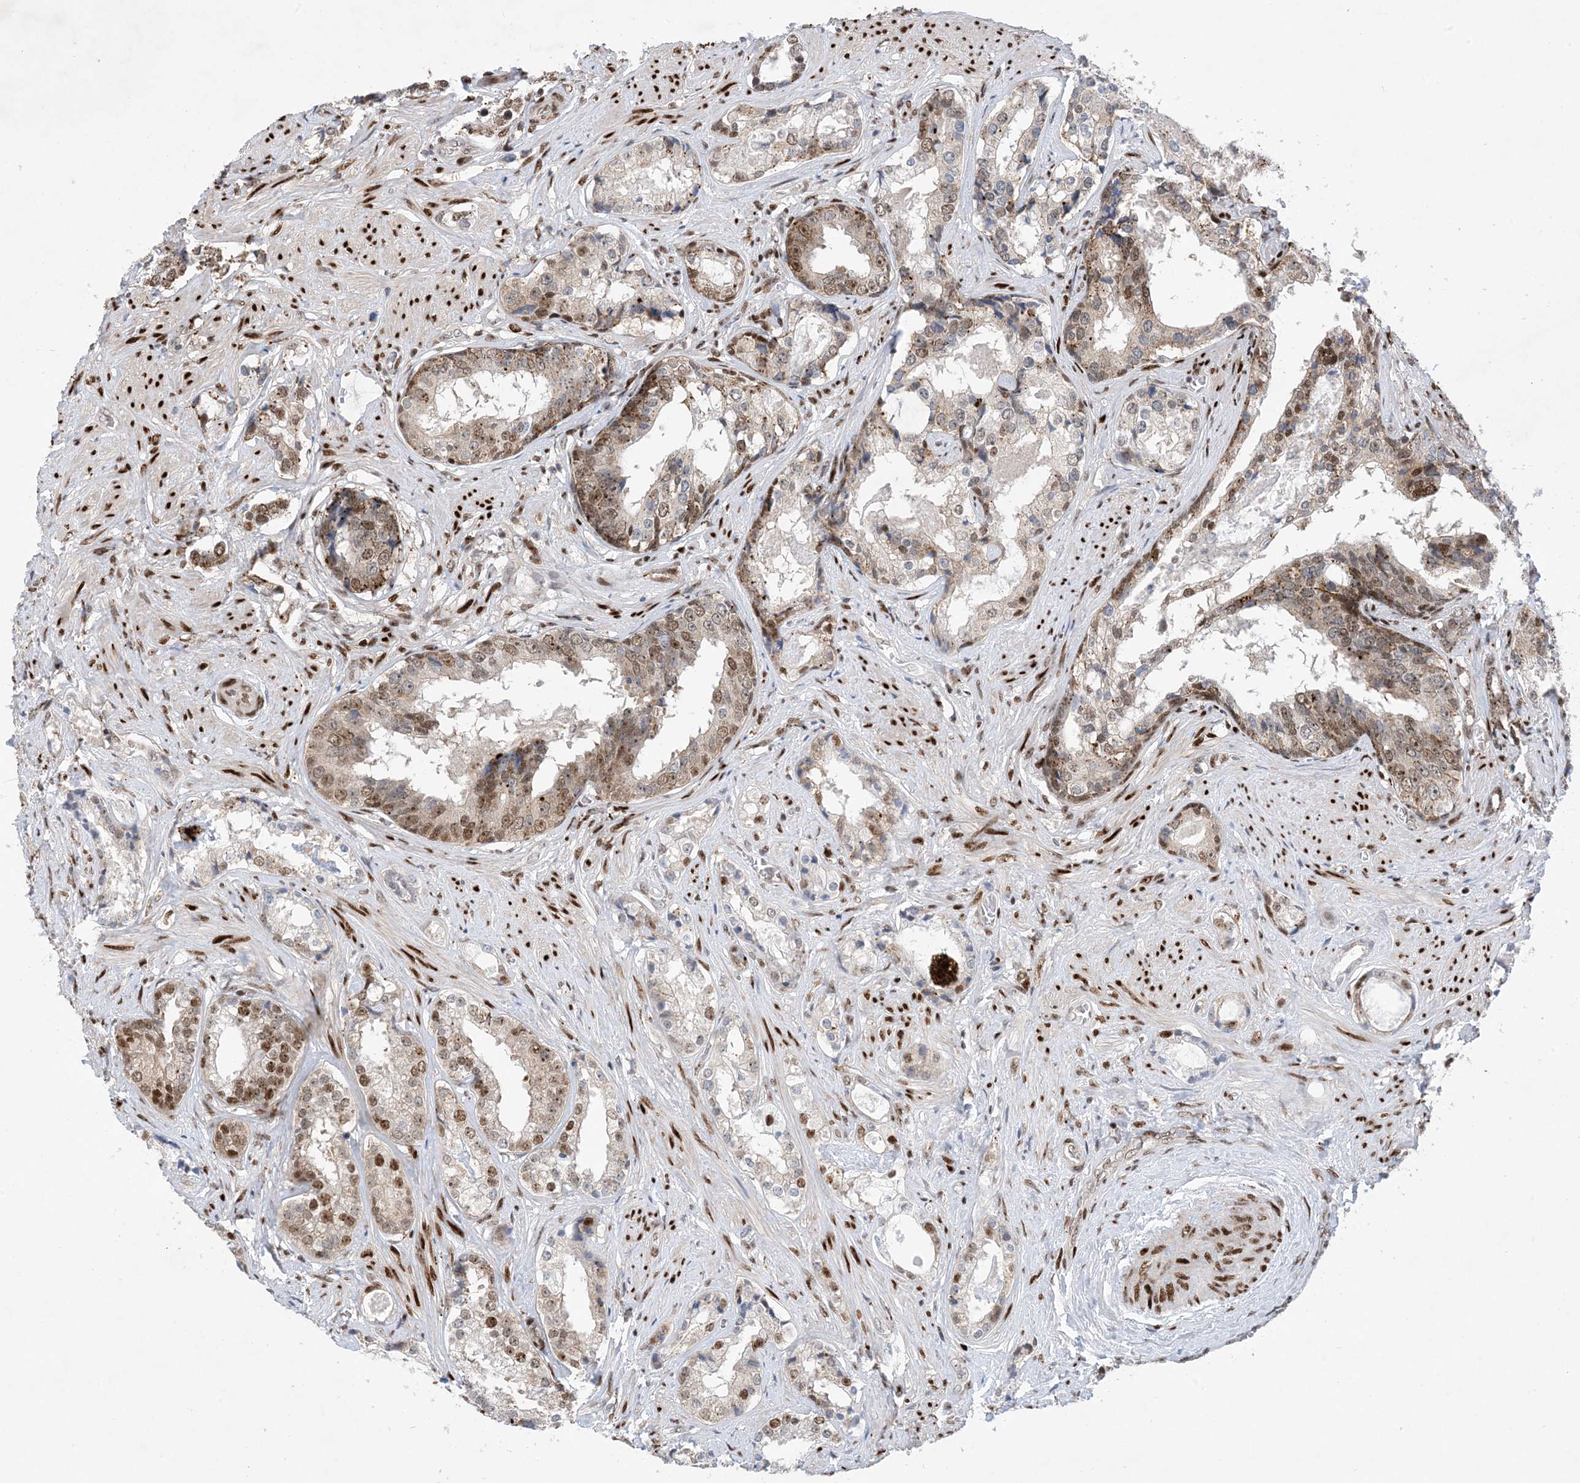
{"staining": {"intensity": "moderate", "quantity": "25%-75%", "location": "nuclear"}, "tissue": "prostate cancer", "cell_type": "Tumor cells", "image_type": "cancer", "snomed": [{"axis": "morphology", "description": "Adenocarcinoma, High grade"}, {"axis": "topography", "description": "Prostate"}], "caption": "This micrograph displays immunohistochemistry staining of prostate adenocarcinoma (high-grade), with medium moderate nuclear positivity in approximately 25%-75% of tumor cells.", "gene": "TSPYL1", "patient": {"sex": "male", "age": 58}}